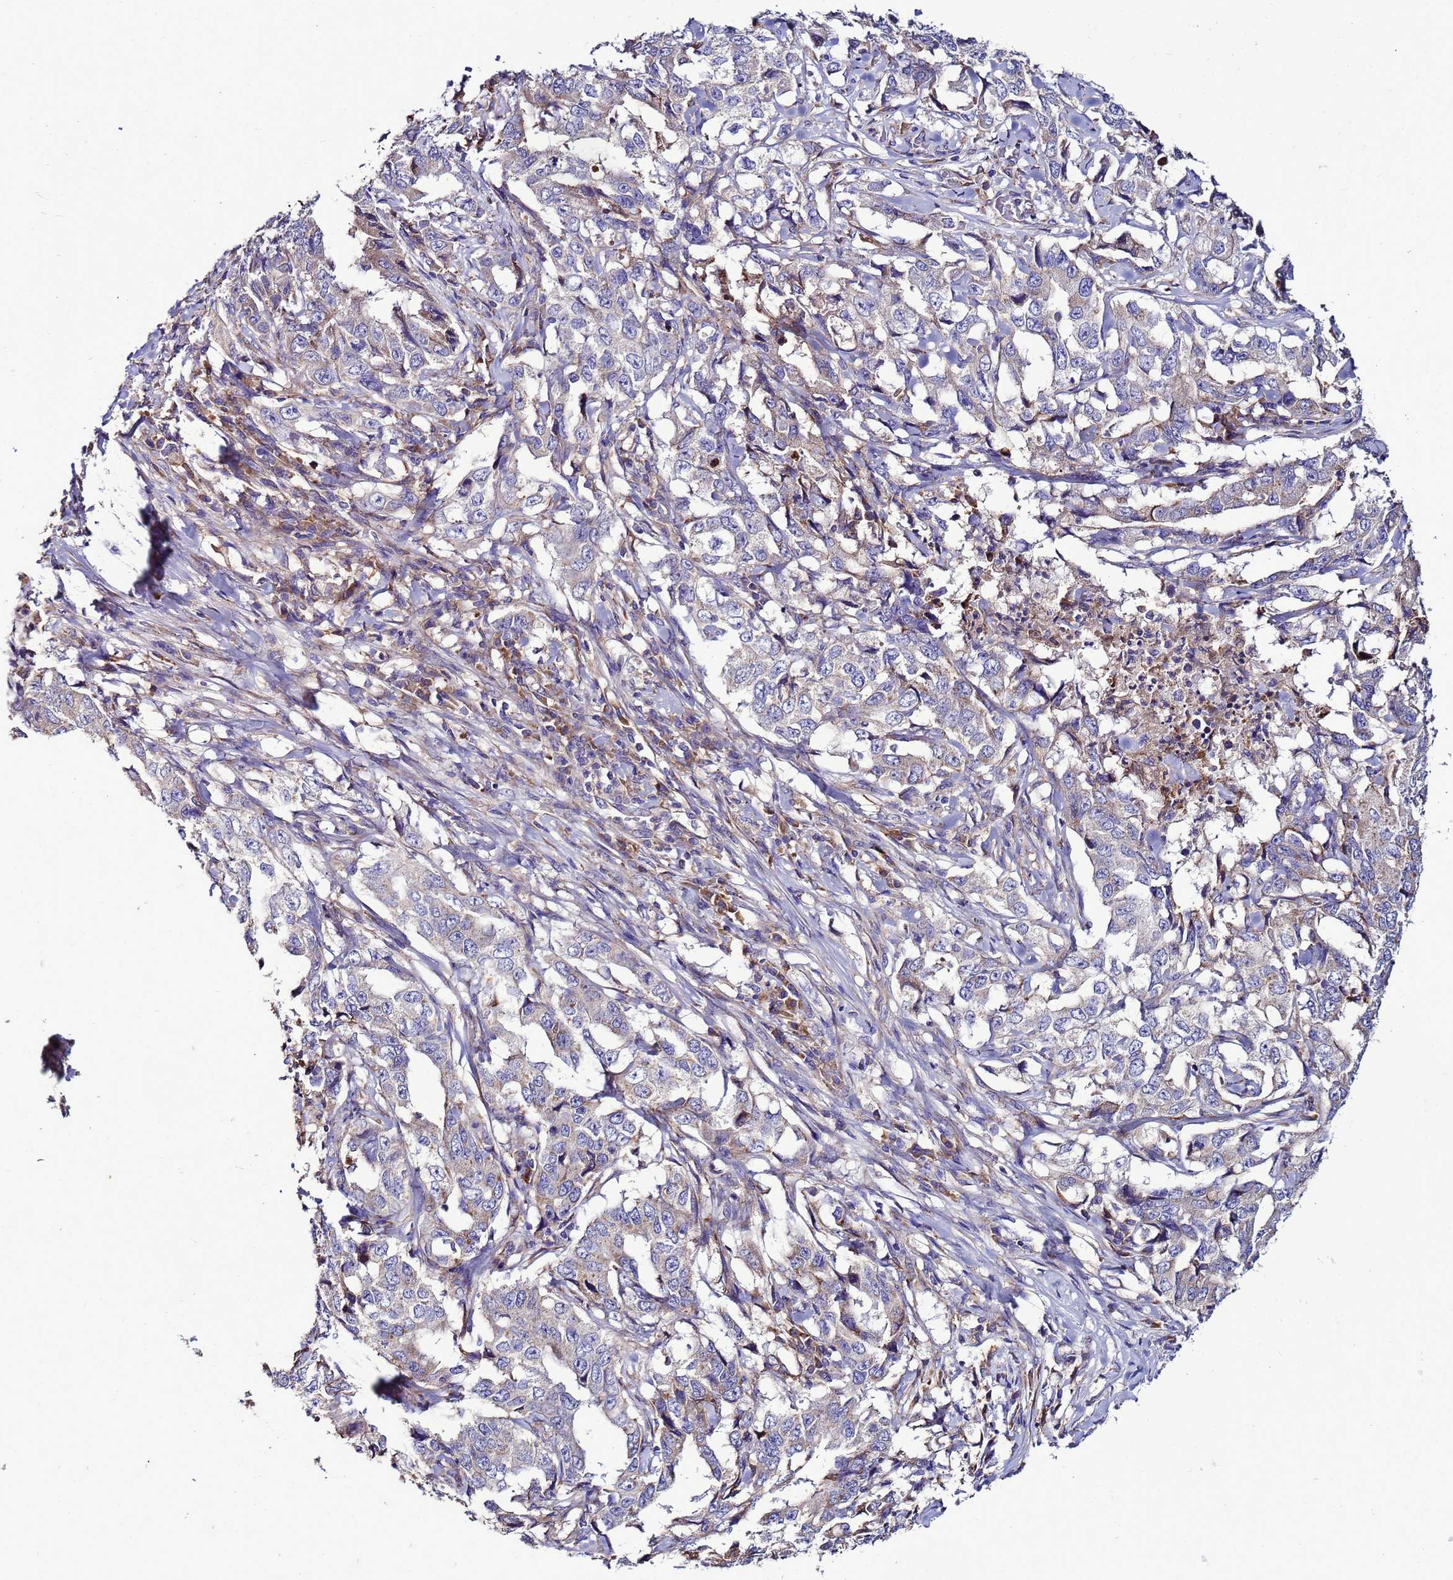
{"staining": {"intensity": "weak", "quantity": "<25%", "location": "cytoplasmic/membranous"}, "tissue": "lung cancer", "cell_type": "Tumor cells", "image_type": "cancer", "snomed": [{"axis": "morphology", "description": "Adenocarcinoma, NOS"}, {"axis": "topography", "description": "Lung"}], "caption": "Protein analysis of adenocarcinoma (lung) shows no significant staining in tumor cells.", "gene": "ANTKMT", "patient": {"sex": "female", "age": 51}}